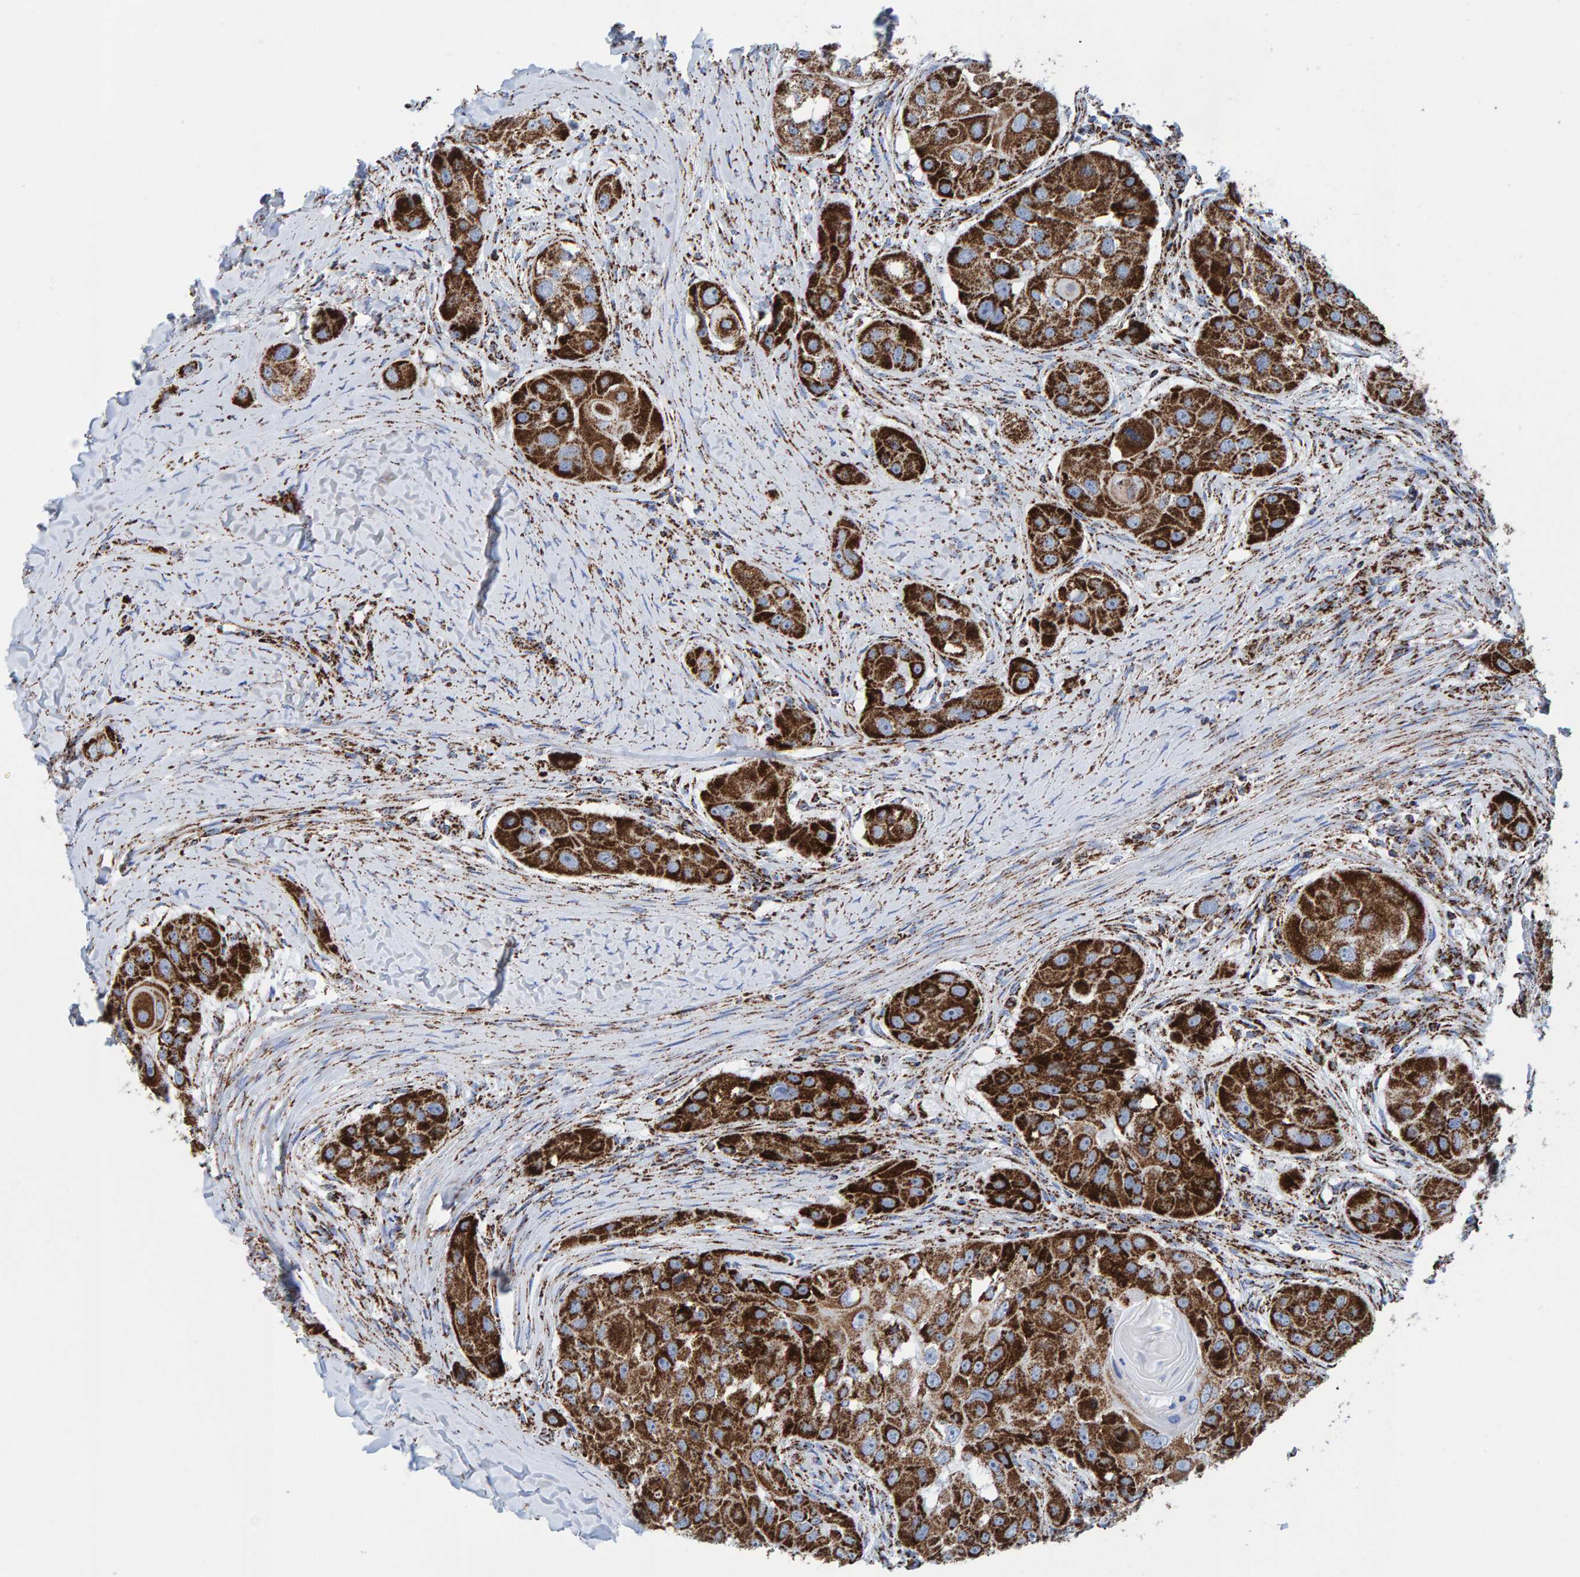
{"staining": {"intensity": "strong", "quantity": ">75%", "location": "cytoplasmic/membranous"}, "tissue": "head and neck cancer", "cell_type": "Tumor cells", "image_type": "cancer", "snomed": [{"axis": "morphology", "description": "Normal tissue, NOS"}, {"axis": "morphology", "description": "Squamous cell carcinoma, NOS"}, {"axis": "topography", "description": "Skeletal muscle"}, {"axis": "topography", "description": "Head-Neck"}], "caption": "Immunohistochemistry of human squamous cell carcinoma (head and neck) exhibits high levels of strong cytoplasmic/membranous positivity in approximately >75% of tumor cells.", "gene": "ENSG00000262660", "patient": {"sex": "male", "age": 51}}